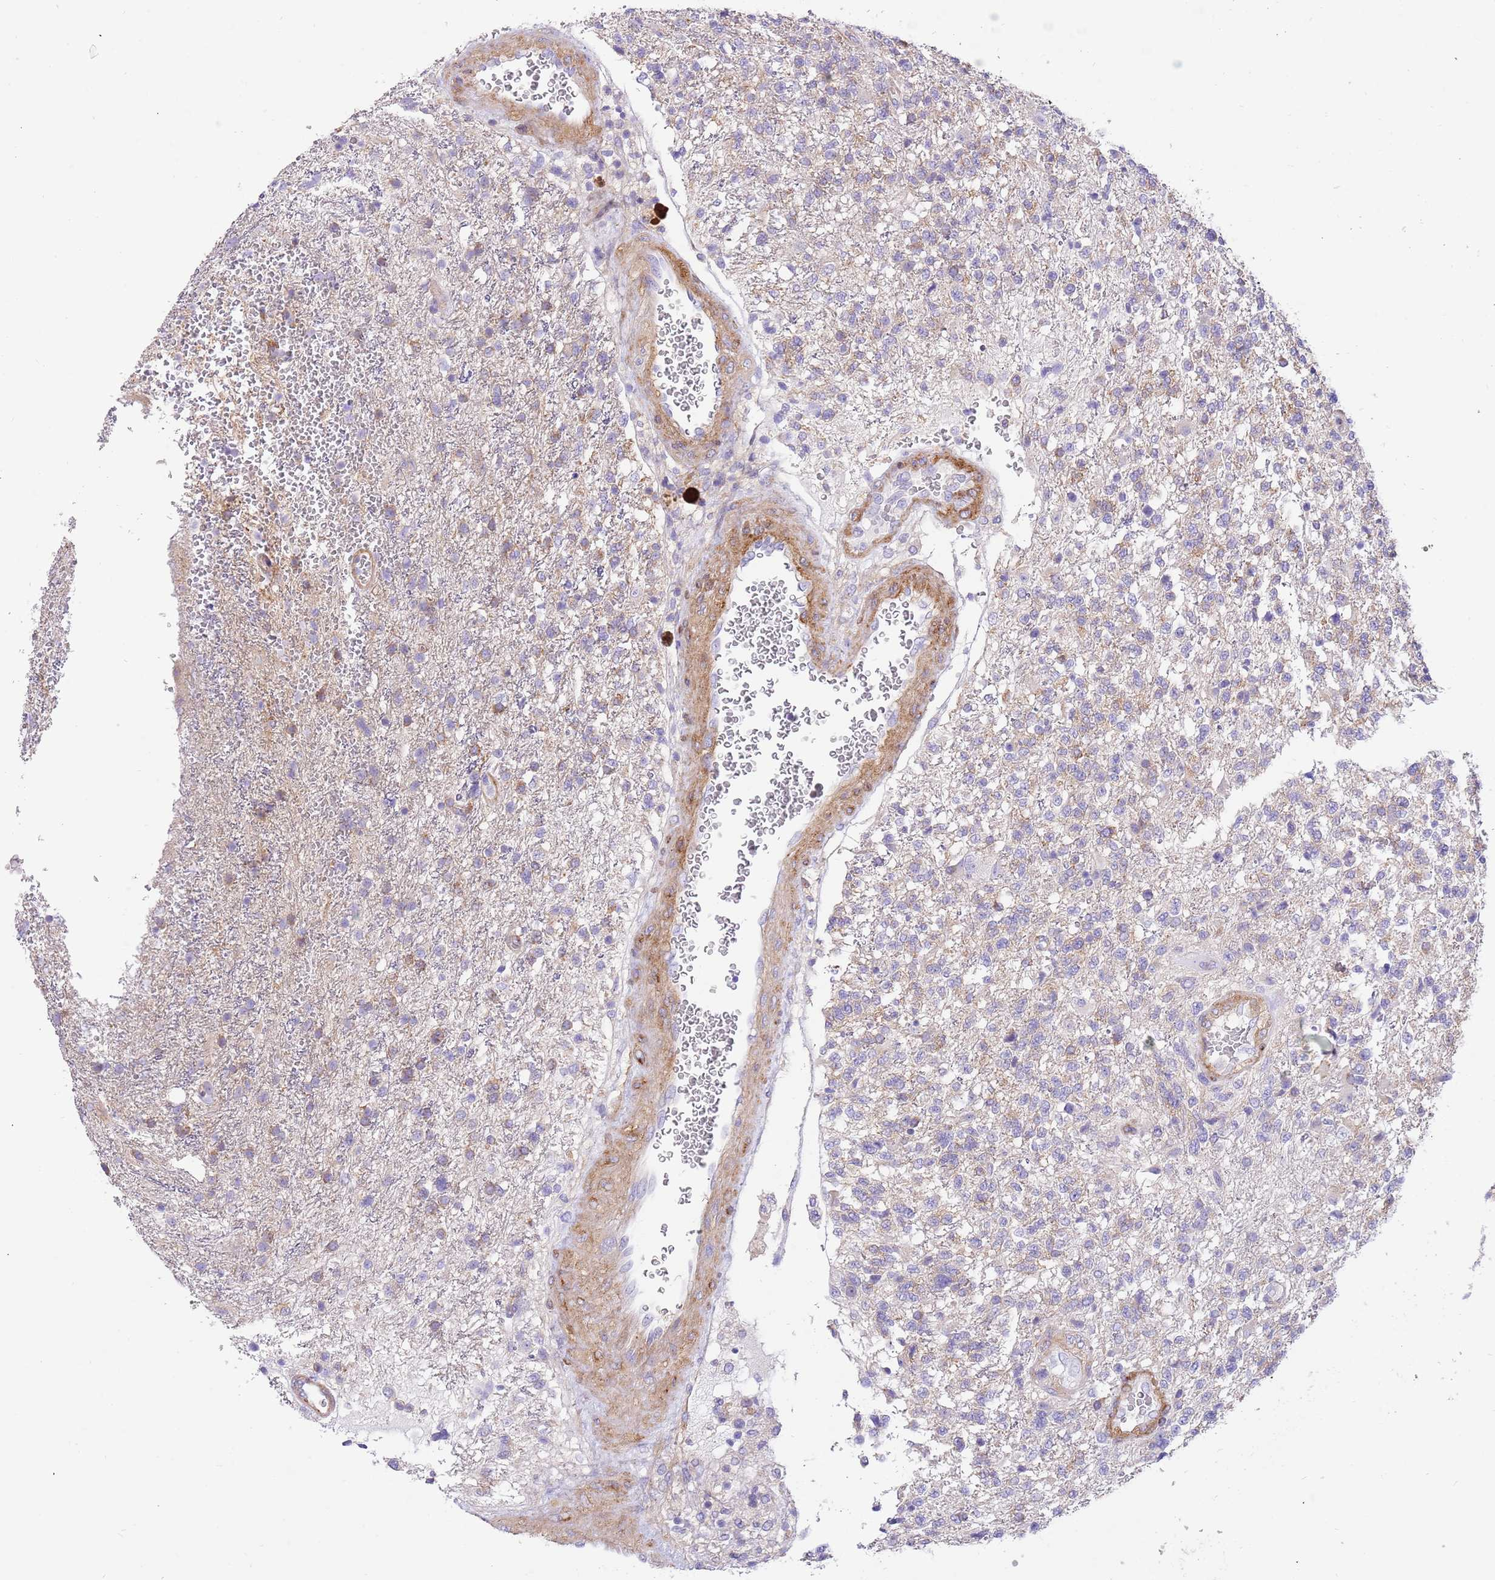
{"staining": {"intensity": "negative", "quantity": "none", "location": "none"}, "tissue": "glioma", "cell_type": "Tumor cells", "image_type": "cancer", "snomed": [{"axis": "morphology", "description": "Glioma, malignant, High grade"}, {"axis": "topography", "description": "Brain"}], "caption": "This is an IHC histopathology image of human malignant high-grade glioma. There is no staining in tumor cells.", "gene": "SERINC3", "patient": {"sex": "male", "age": 56}}